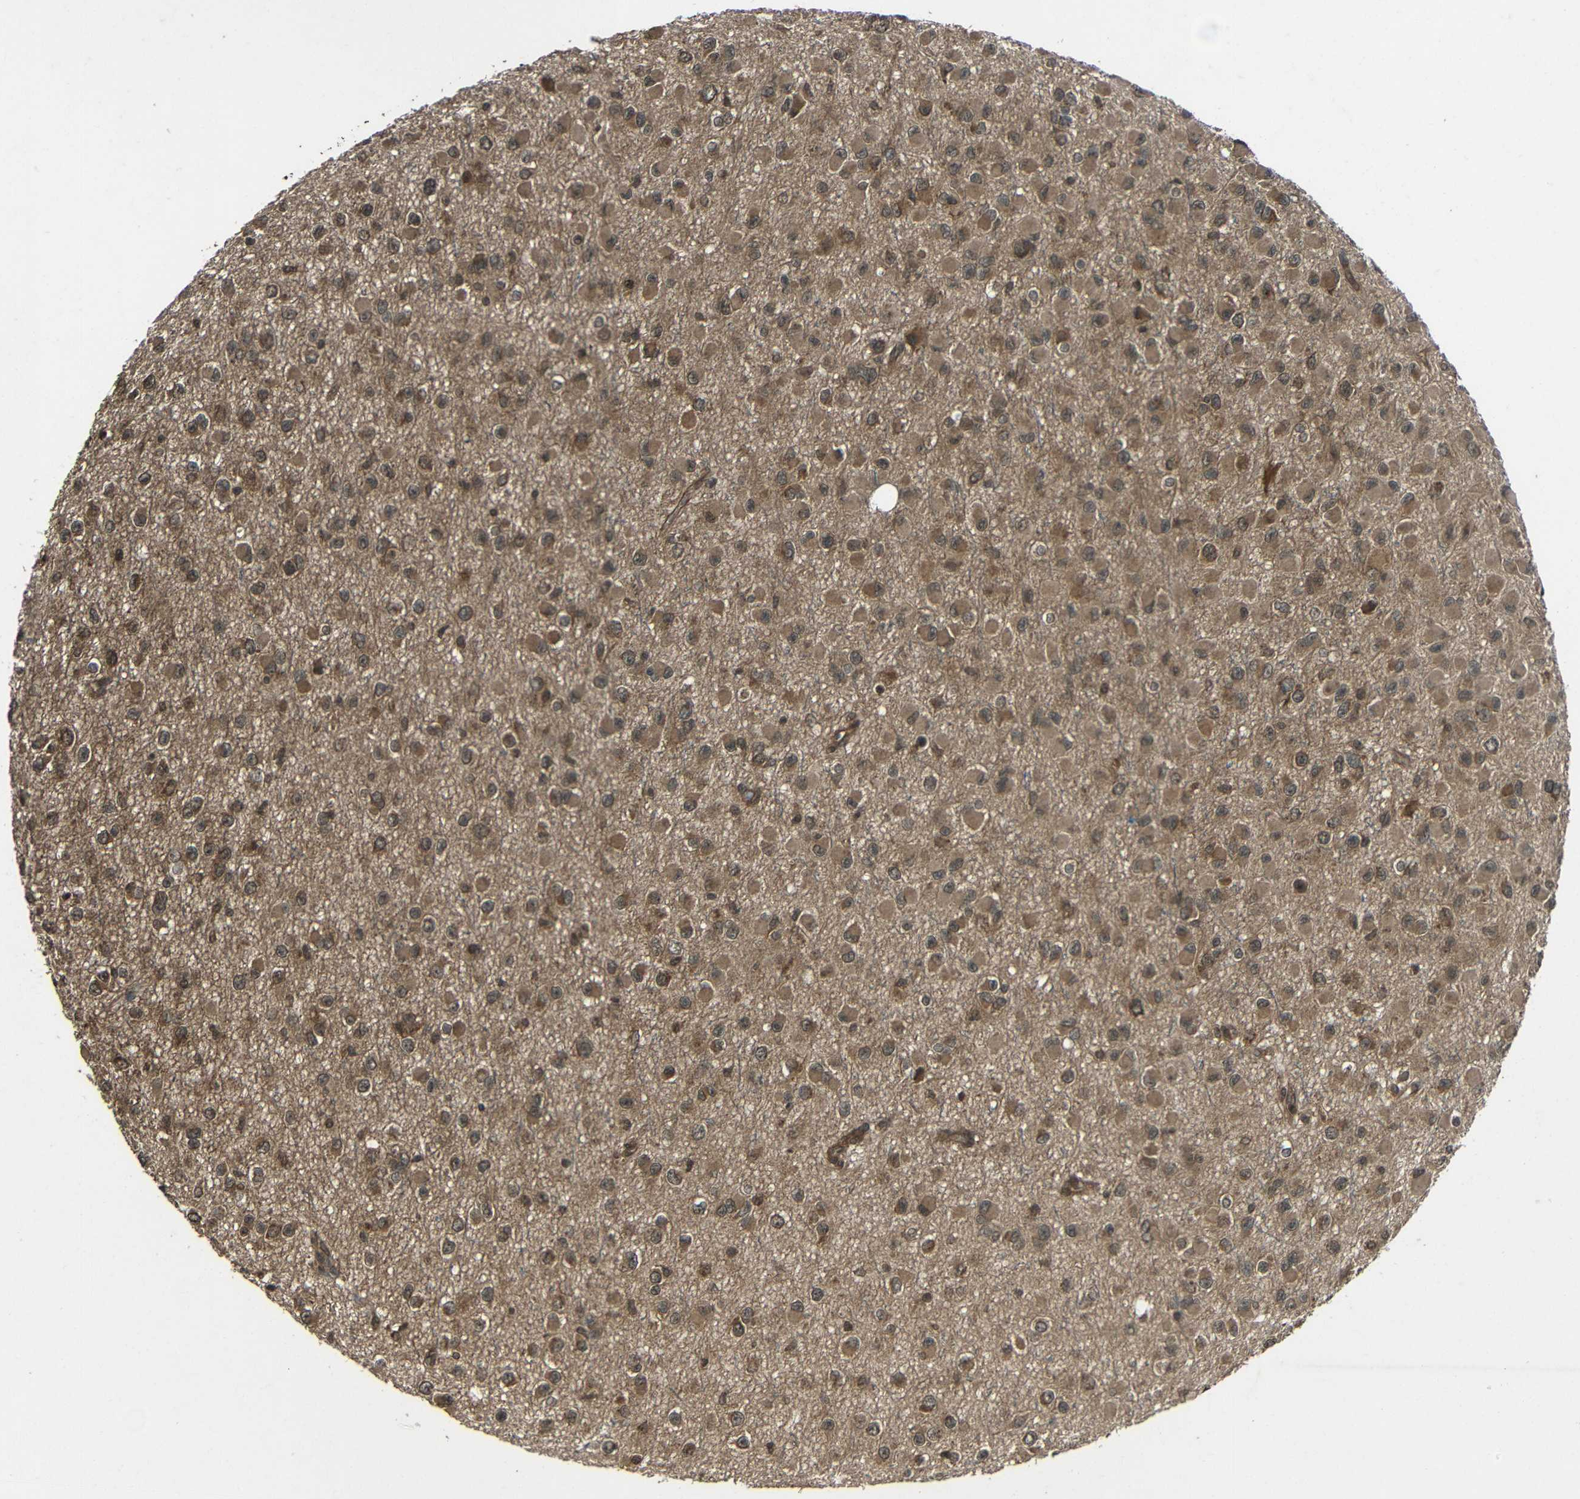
{"staining": {"intensity": "moderate", "quantity": ">75%", "location": "cytoplasmic/membranous,nuclear"}, "tissue": "glioma", "cell_type": "Tumor cells", "image_type": "cancer", "snomed": [{"axis": "morphology", "description": "Glioma, malignant, Low grade"}, {"axis": "topography", "description": "Brain"}], "caption": "Glioma stained for a protein (brown) displays moderate cytoplasmic/membranous and nuclear positive positivity in approximately >75% of tumor cells.", "gene": "PLK2", "patient": {"sex": "male", "age": 42}}